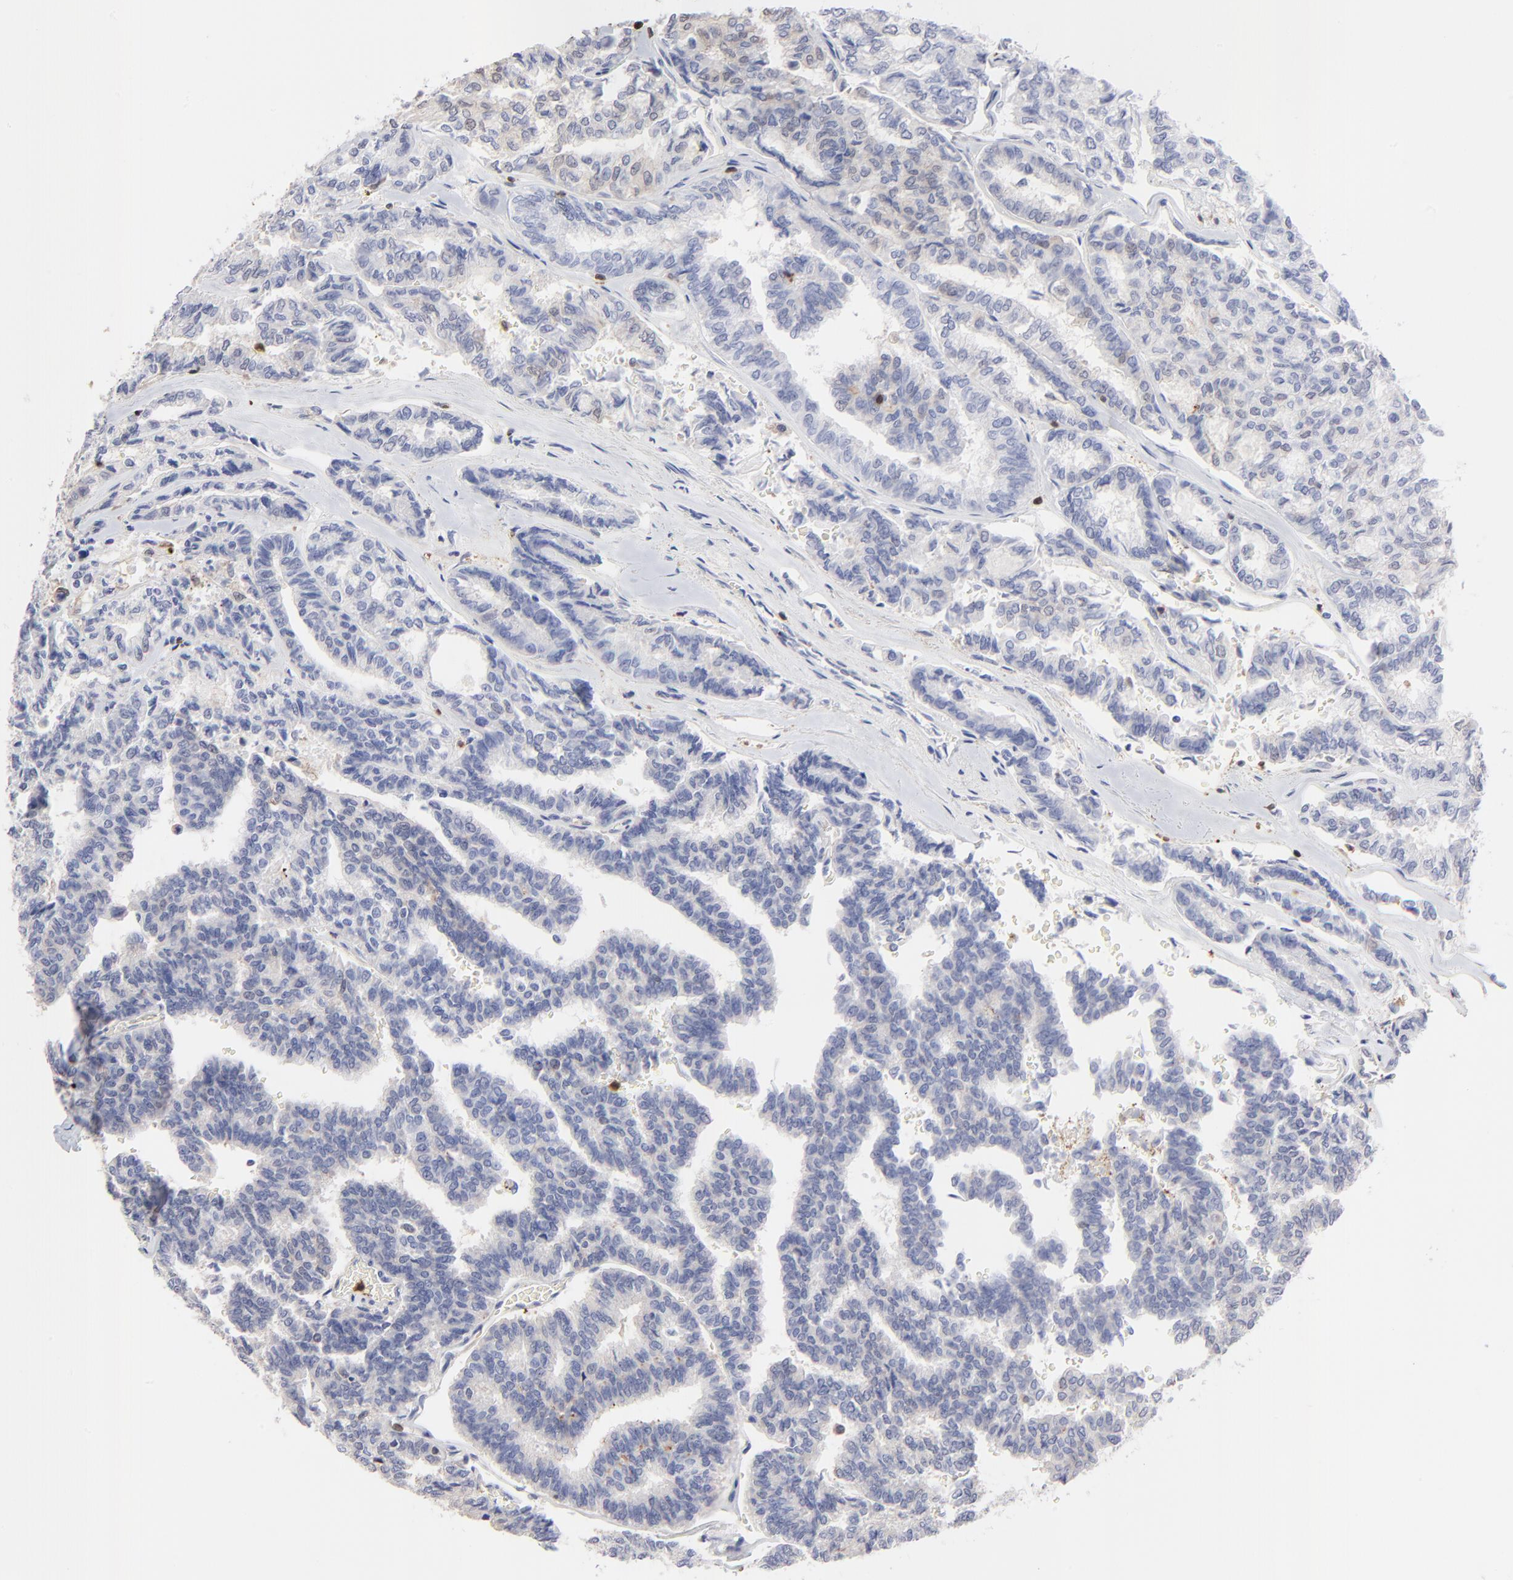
{"staining": {"intensity": "negative", "quantity": "none", "location": "none"}, "tissue": "thyroid cancer", "cell_type": "Tumor cells", "image_type": "cancer", "snomed": [{"axis": "morphology", "description": "Papillary adenocarcinoma, NOS"}, {"axis": "topography", "description": "Thyroid gland"}], "caption": "DAB (3,3'-diaminobenzidine) immunohistochemical staining of human thyroid cancer (papillary adenocarcinoma) displays no significant positivity in tumor cells.", "gene": "TBXT", "patient": {"sex": "female", "age": 35}}